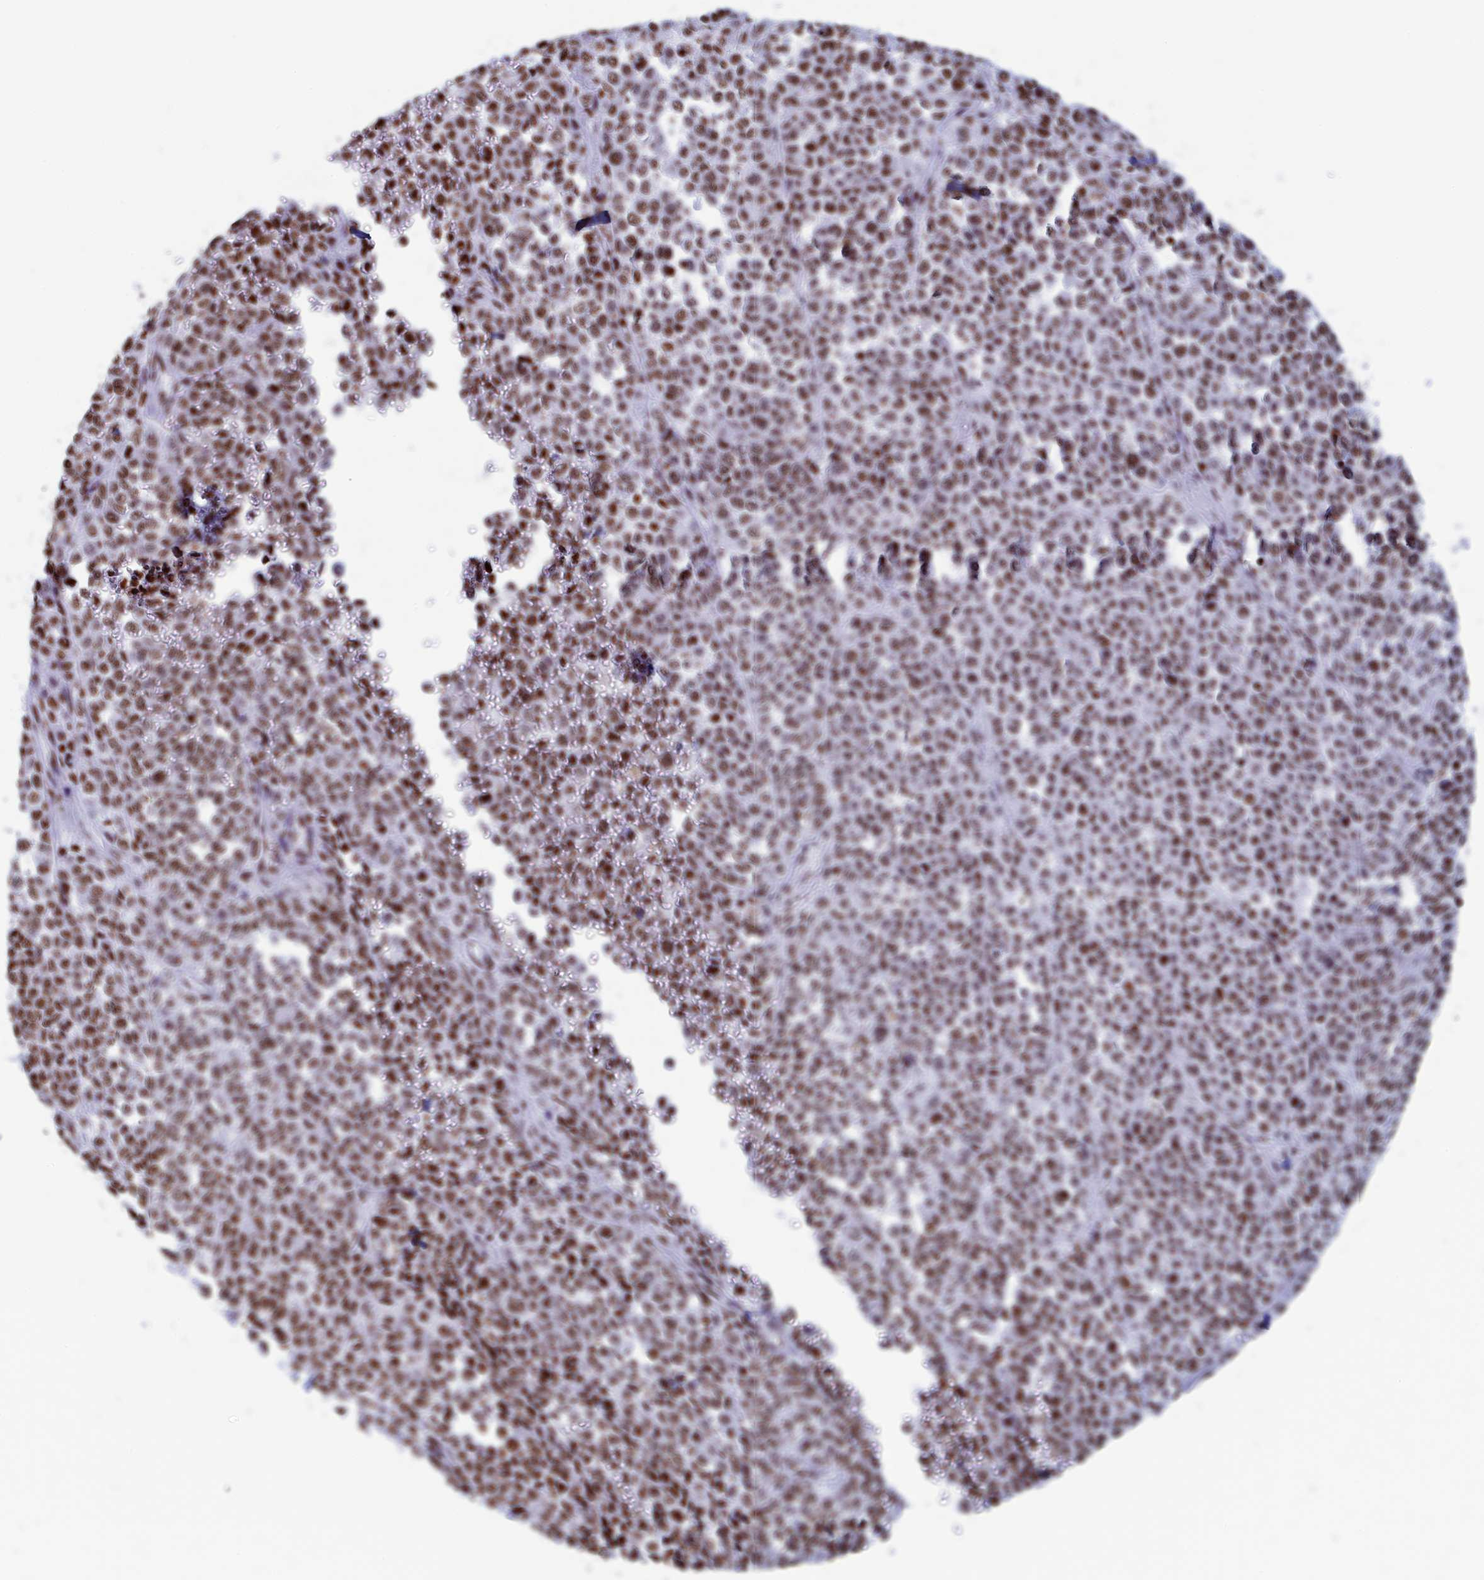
{"staining": {"intensity": "moderate", "quantity": ">75%", "location": "nuclear"}, "tissue": "melanoma", "cell_type": "Tumor cells", "image_type": "cancer", "snomed": [{"axis": "morphology", "description": "Malignant melanoma, Metastatic site"}, {"axis": "topography", "description": "Pancreas"}], "caption": "An immunohistochemistry (IHC) photomicrograph of neoplastic tissue is shown. Protein staining in brown shows moderate nuclear positivity in melanoma within tumor cells. The staining was performed using DAB (3,3'-diaminobenzidine), with brown indicating positive protein expression. Nuclei are stained blue with hematoxylin.", "gene": "APOBEC3A", "patient": {"sex": "female", "age": 30}}